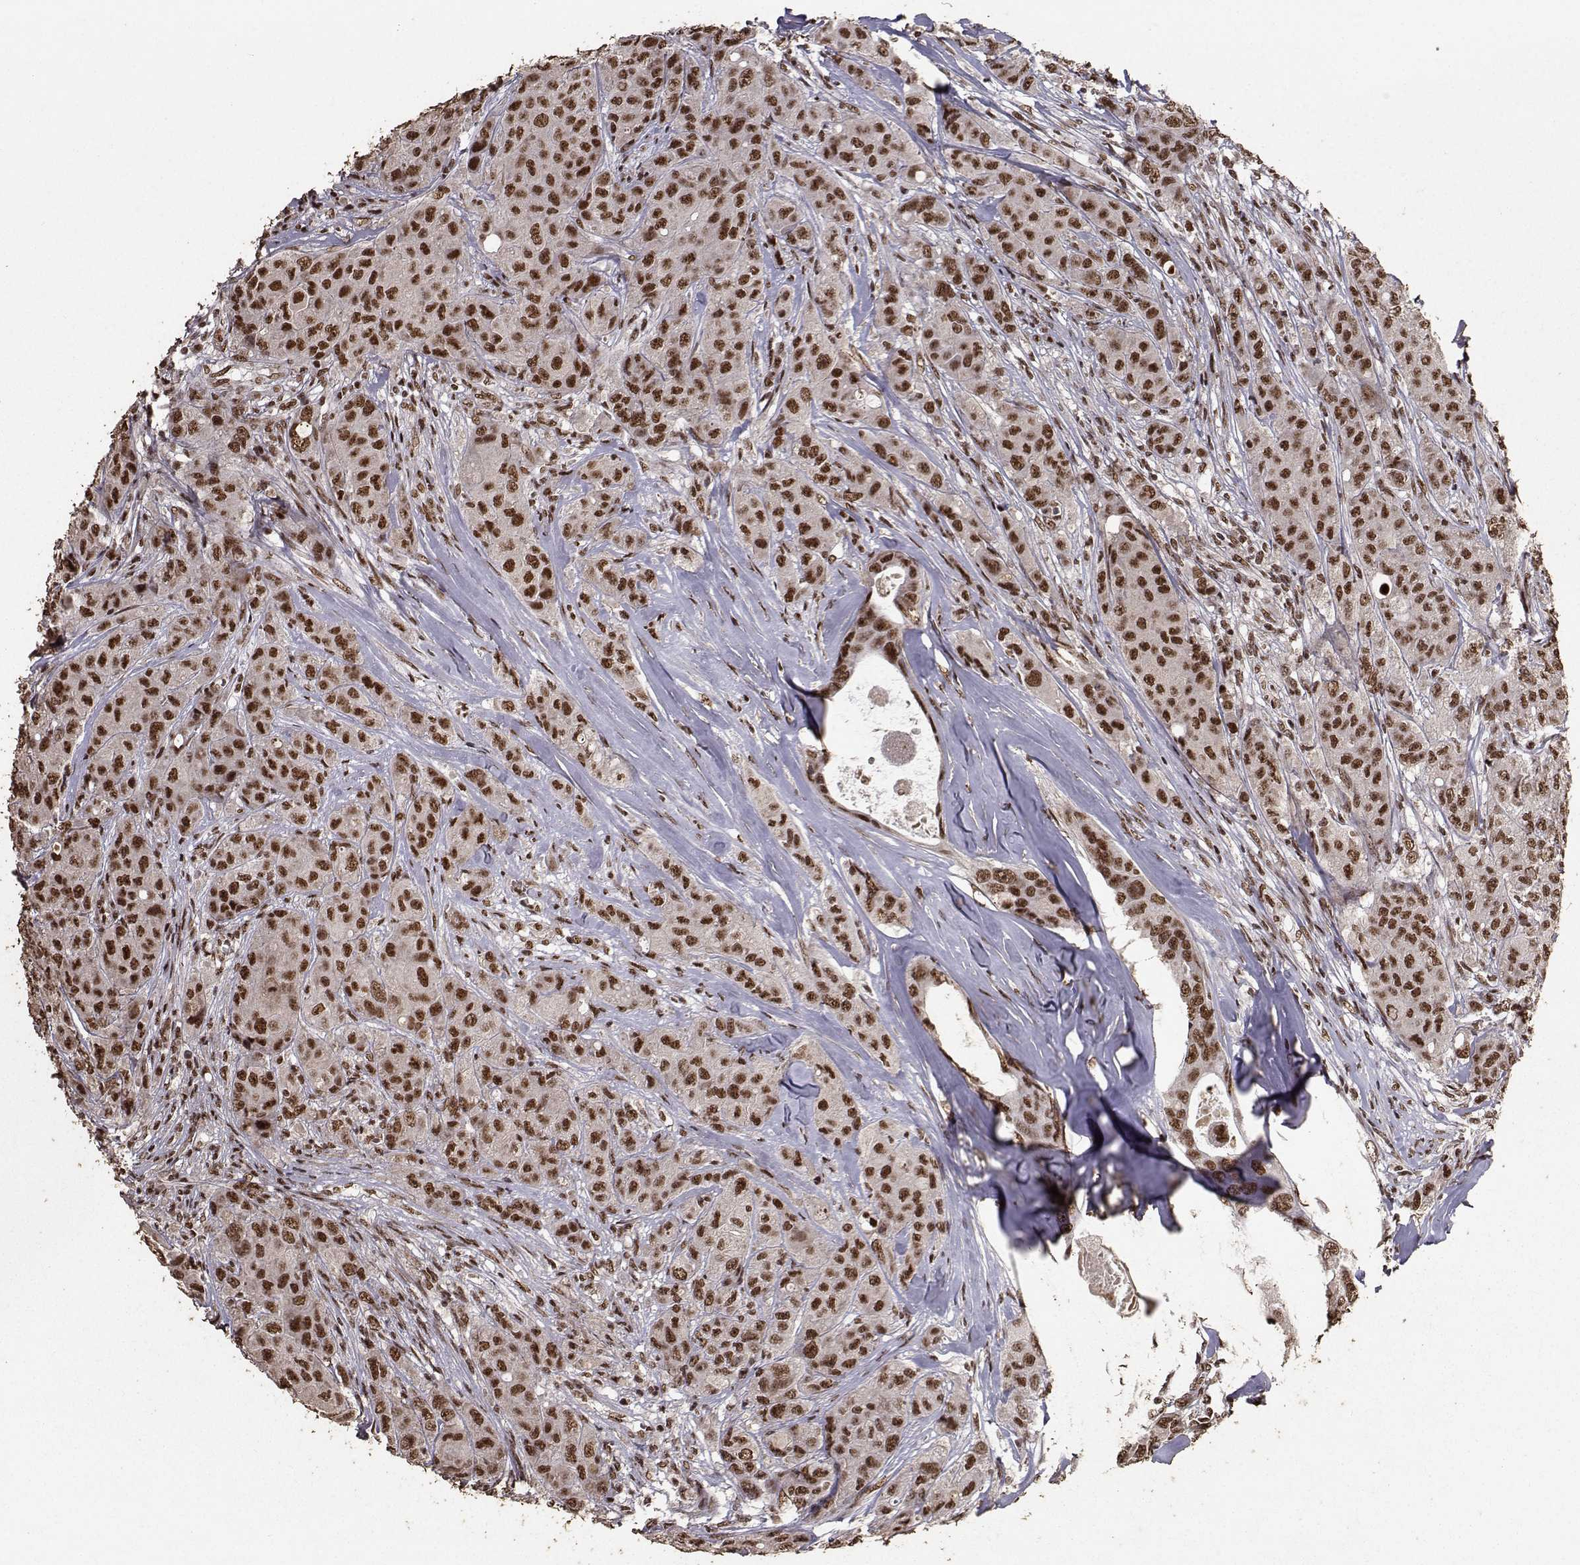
{"staining": {"intensity": "strong", "quantity": ">75%", "location": "cytoplasmic/membranous,nuclear"}, "tissue": "breast cancer", "cell_type": "Tumor cells", "image_type": "cancer", "snomed": [{"axis": "morphology", "description": "Duct carcinoma"}, {"axis": "topography", "description": "Breast"}], "caption": "Breast infiltrating ductal carcinoma tissue demonstrates strong cytoplasmic/membranous and nuclear expression in approximately >75% of tumor cells, visualized by immunohistochemistry.", "gene": "SF1", "patient": {"sex": "female", "age": 43}}